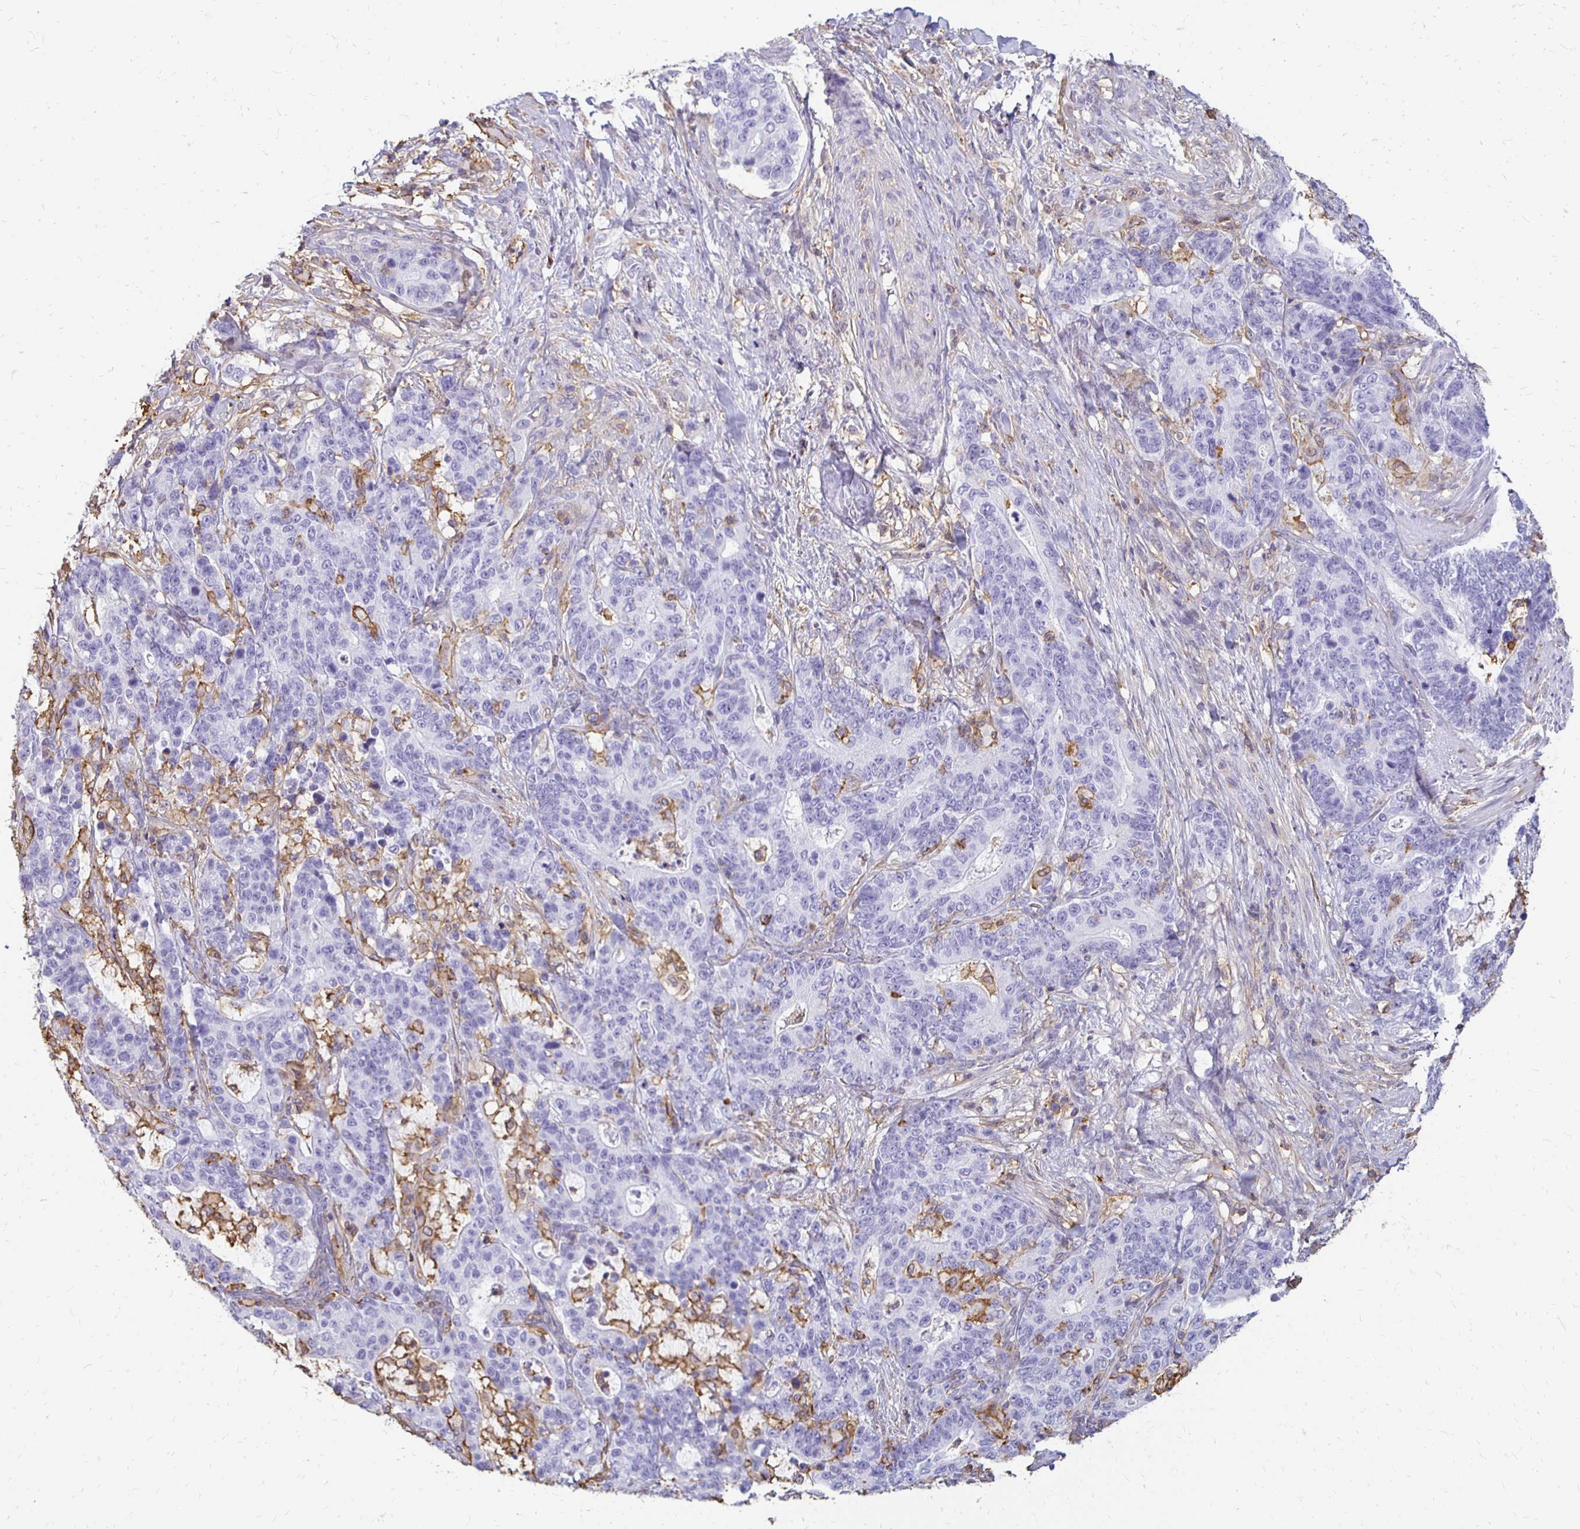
{"staining": {"intensity": "negative", "quantity": "none", "location": "none"}, "tissue": "stomach cancer", "cell_type": "Tumor cells", "image_type": "cancer", "snomed": [{"axis": "morphology", "description": "Normal tissue, NOS"}, {"axis": "morphology", "description": "Adenocarcinoma, NOS"}, {"axis": "topography", "description": "Stomach"}], "caption": "Human stomach cancer (adenocarcinoma) stained for a protein using immunohistochemistry exhibits no expression in tumor cells.", "gene": "TAS1R3", "patient": {"sex": "female", "age": 64}}